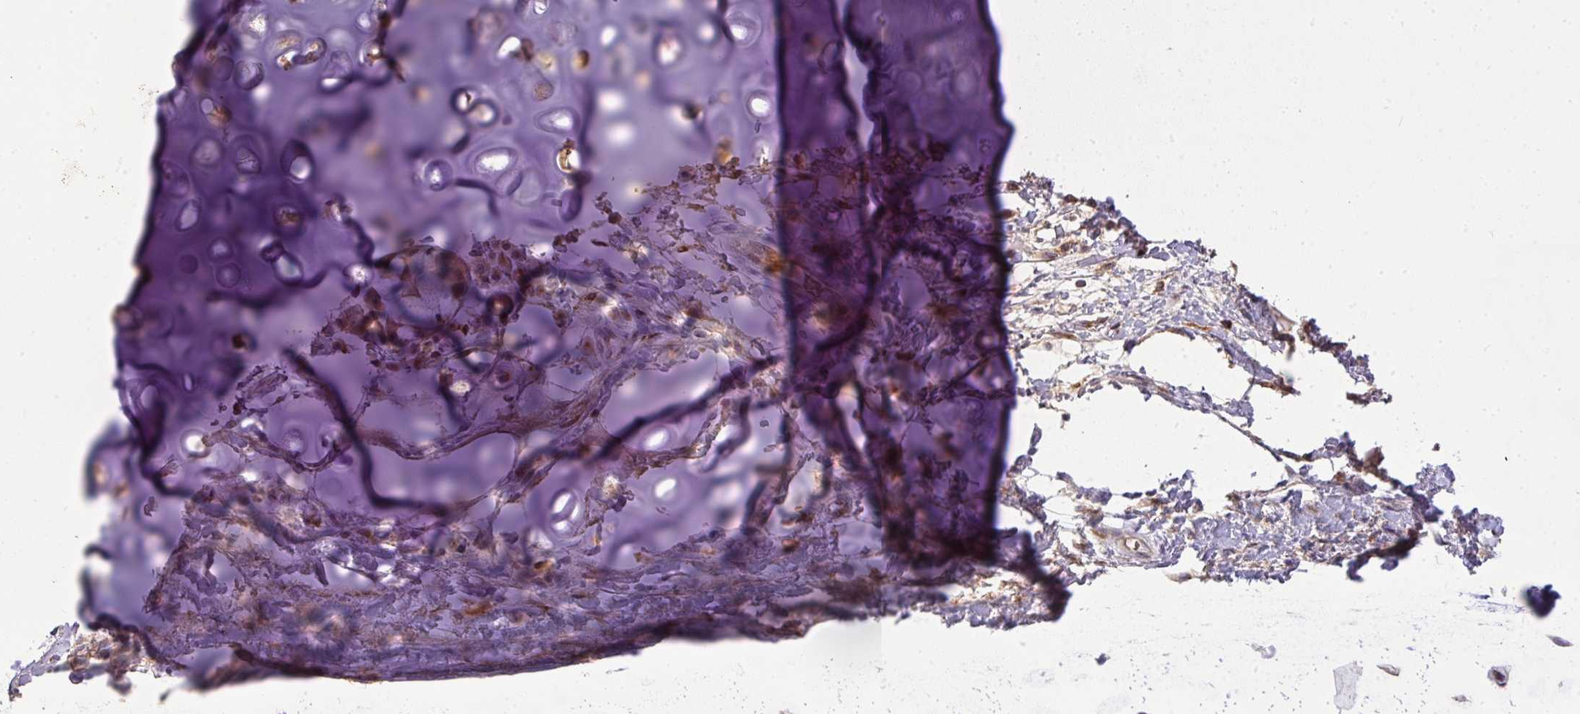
{"staining": {"intensity": "negative", "quantity": "none", "location": "none"}, "tissue": "adipose tissue", "cell_type": "Adipocytes", "image_type": "normal", "snomed": [{"axis": "morphology", "description": "Normal tissue, NOS"}, {"axis": "topography", "description": "Cartilage tissue"}, {"axis": "topography", "description": "Bronchus"}], "caption": "Immunohistochemical staining of unremarkable human adipose tissue exhibits no significant positivity in adipocytes. (Brightfield microscopy of DAB (3,3'-diaminobenzidine) immunohistochemistry (IHC) at high magnification).", "gene": "SLC9A6", "patient": {"sex": "male", "age": 64}}